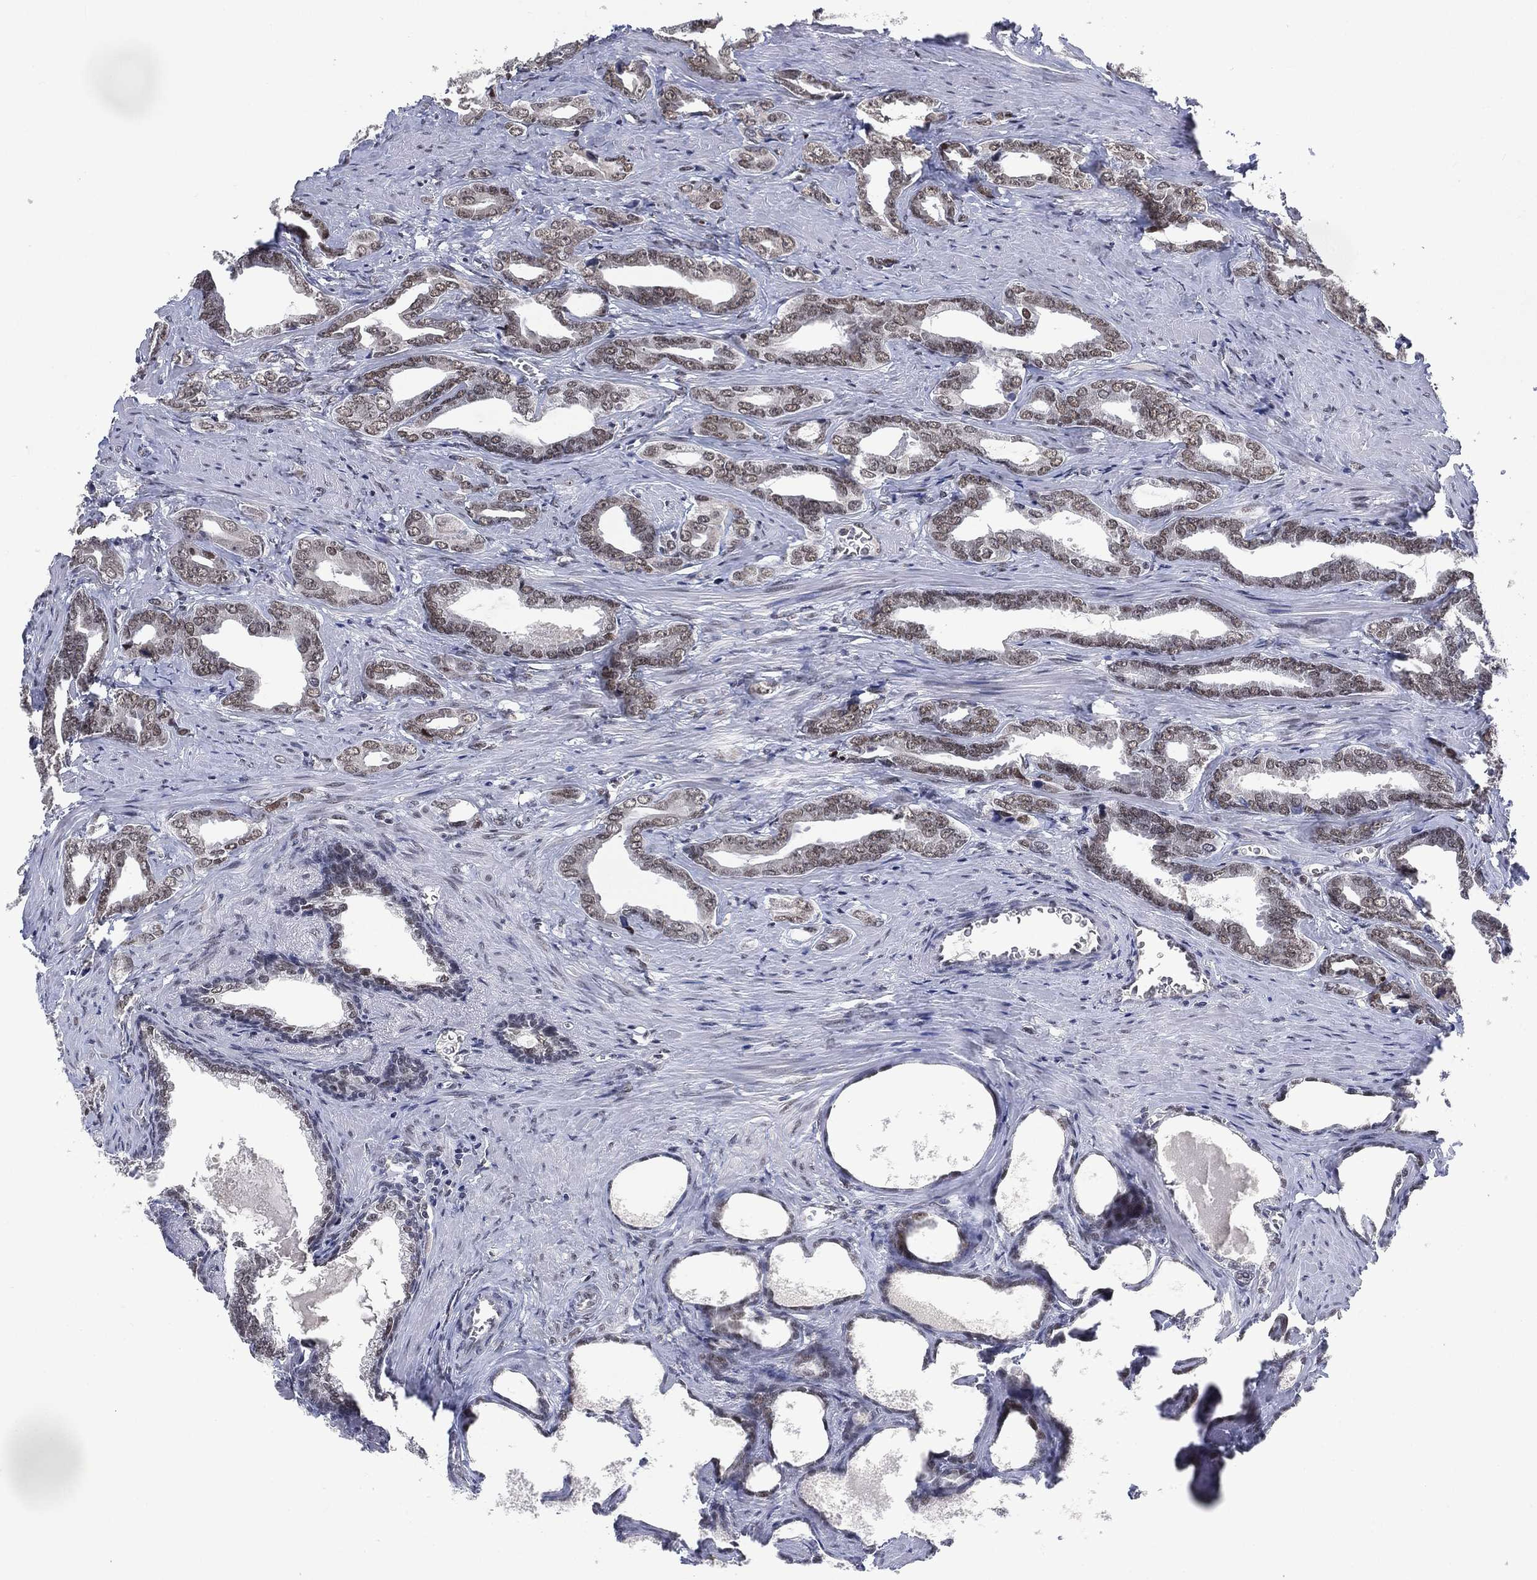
{"staining": {"intensity": "negative", "quantity": "none", "location": "none"}, "tissue": "prostate cancer", "cell_type": "Tumor cells", "image_type": "cancer", "snomed": [{"axis": "morphology", "description": "Adenocarcinoma, NOS"}, {"axis": "topography", "description": "Prostate"}], "caption": "An image of human prostate cancer (adenocarcinoma) is negative for staining in tumor cells. (DAB (3,3'-diaminobenzidine) immunohistochemistry (IHC), high magnification).", "gene": "YLPM1", "patient": {"sex": "male", "age": 66}}